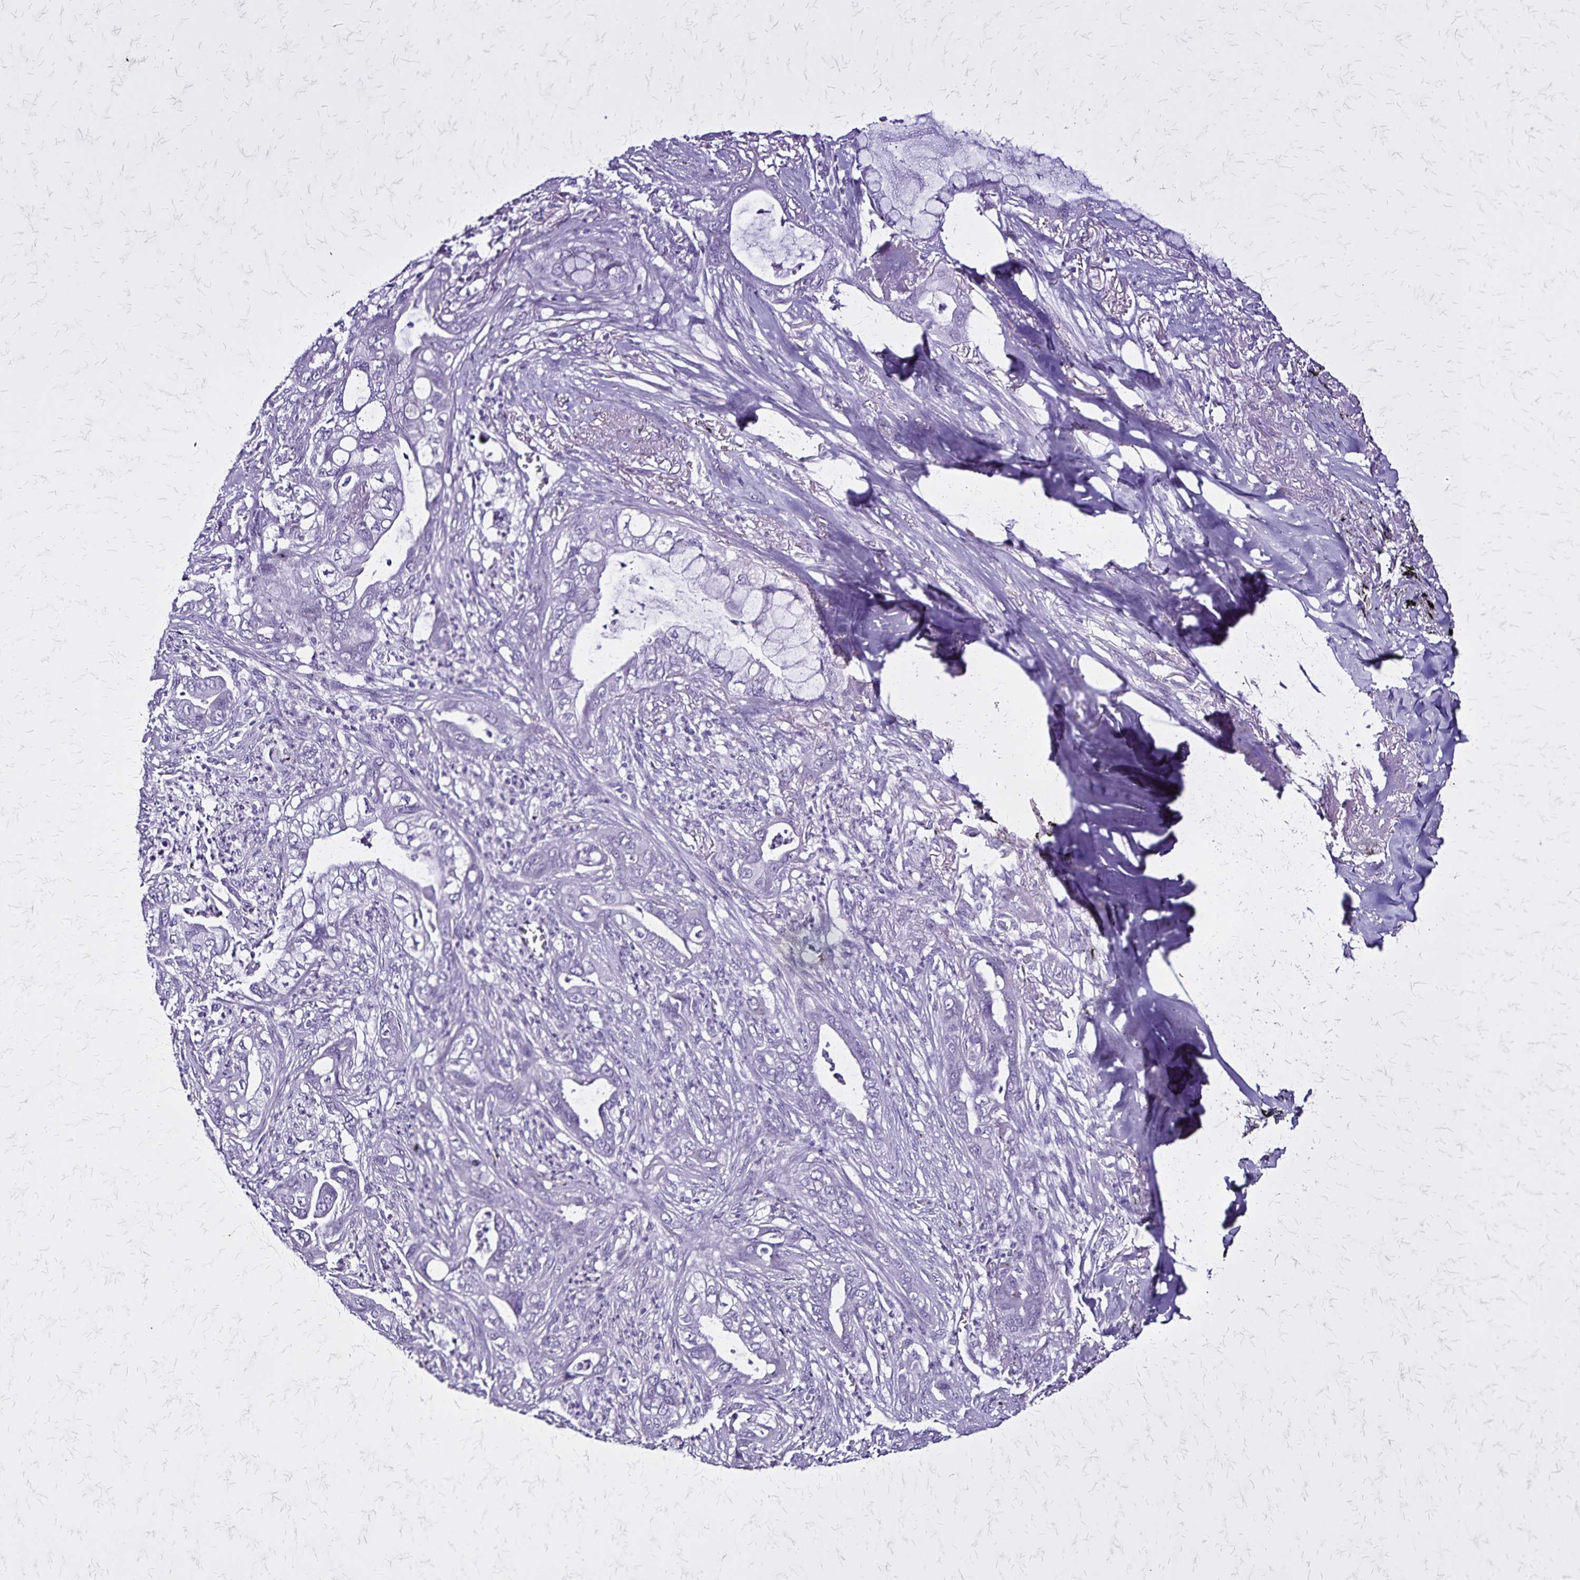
{"staining": {"intensity": "negative", "quantity": "none", "location": "none"}, "tissue": "lung cancer", "cell_type": "Tumor cells", "image_type": "cancer", "snomed": [{"axis": "morphology", "description": "Adenocarcinoma, NOS"}, {"axis": "topography", "description": "Lung"}], "caption": "Histopathology image shows no protein staining in tumor cells of adenocarcinoma (lung) tissue.", "gene": "KRT2", "patient": {"sex": "male", "age": 65}}